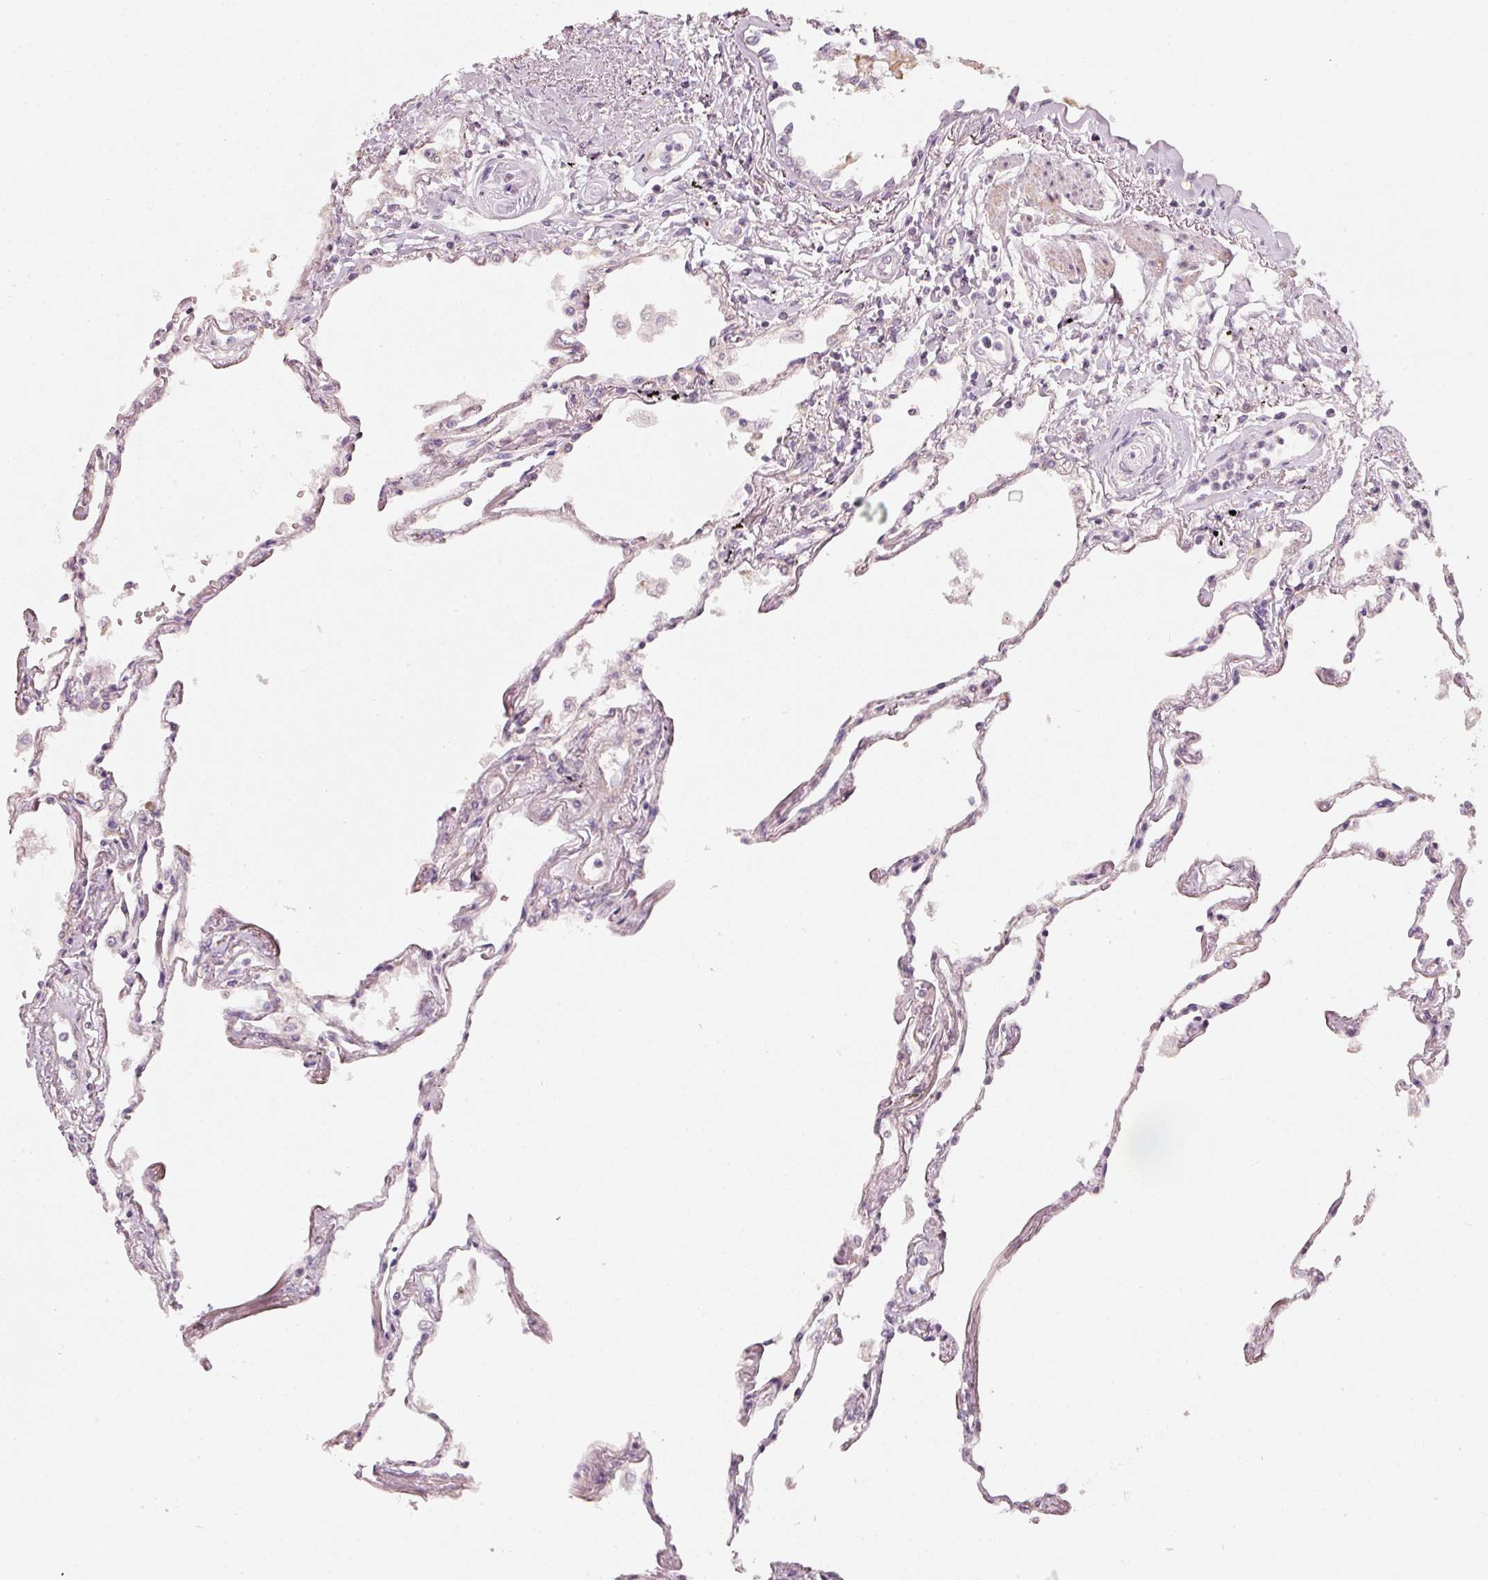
{"staining": {"intensity": "moderate", "quantity": "<25%", "location": "cytoplasmic/membranous"}, "tissue": "lung", "cell_type": "Alveolar cells", "image_type": "normal", "snomed": [{"axis": "morphology", "description": "Normal tissue, NOS"}, {"axis": "topography", "description": "Lung"}], "caption": "Immunohistochemistry (IHC) staining of unremarkable lung, which reveals low levels of moderate cytoplasmic/membranous positivity in about <25% of alveolar cells indicating moderate cytoplasmic/membranous protein positivity. The staining was performed using DAB (brown) for protein detection and nuclei were counterstained in hematoxylin (blue).", "gene": "ARHGAP22", "patient": {"sex": "female", "age": 67}}